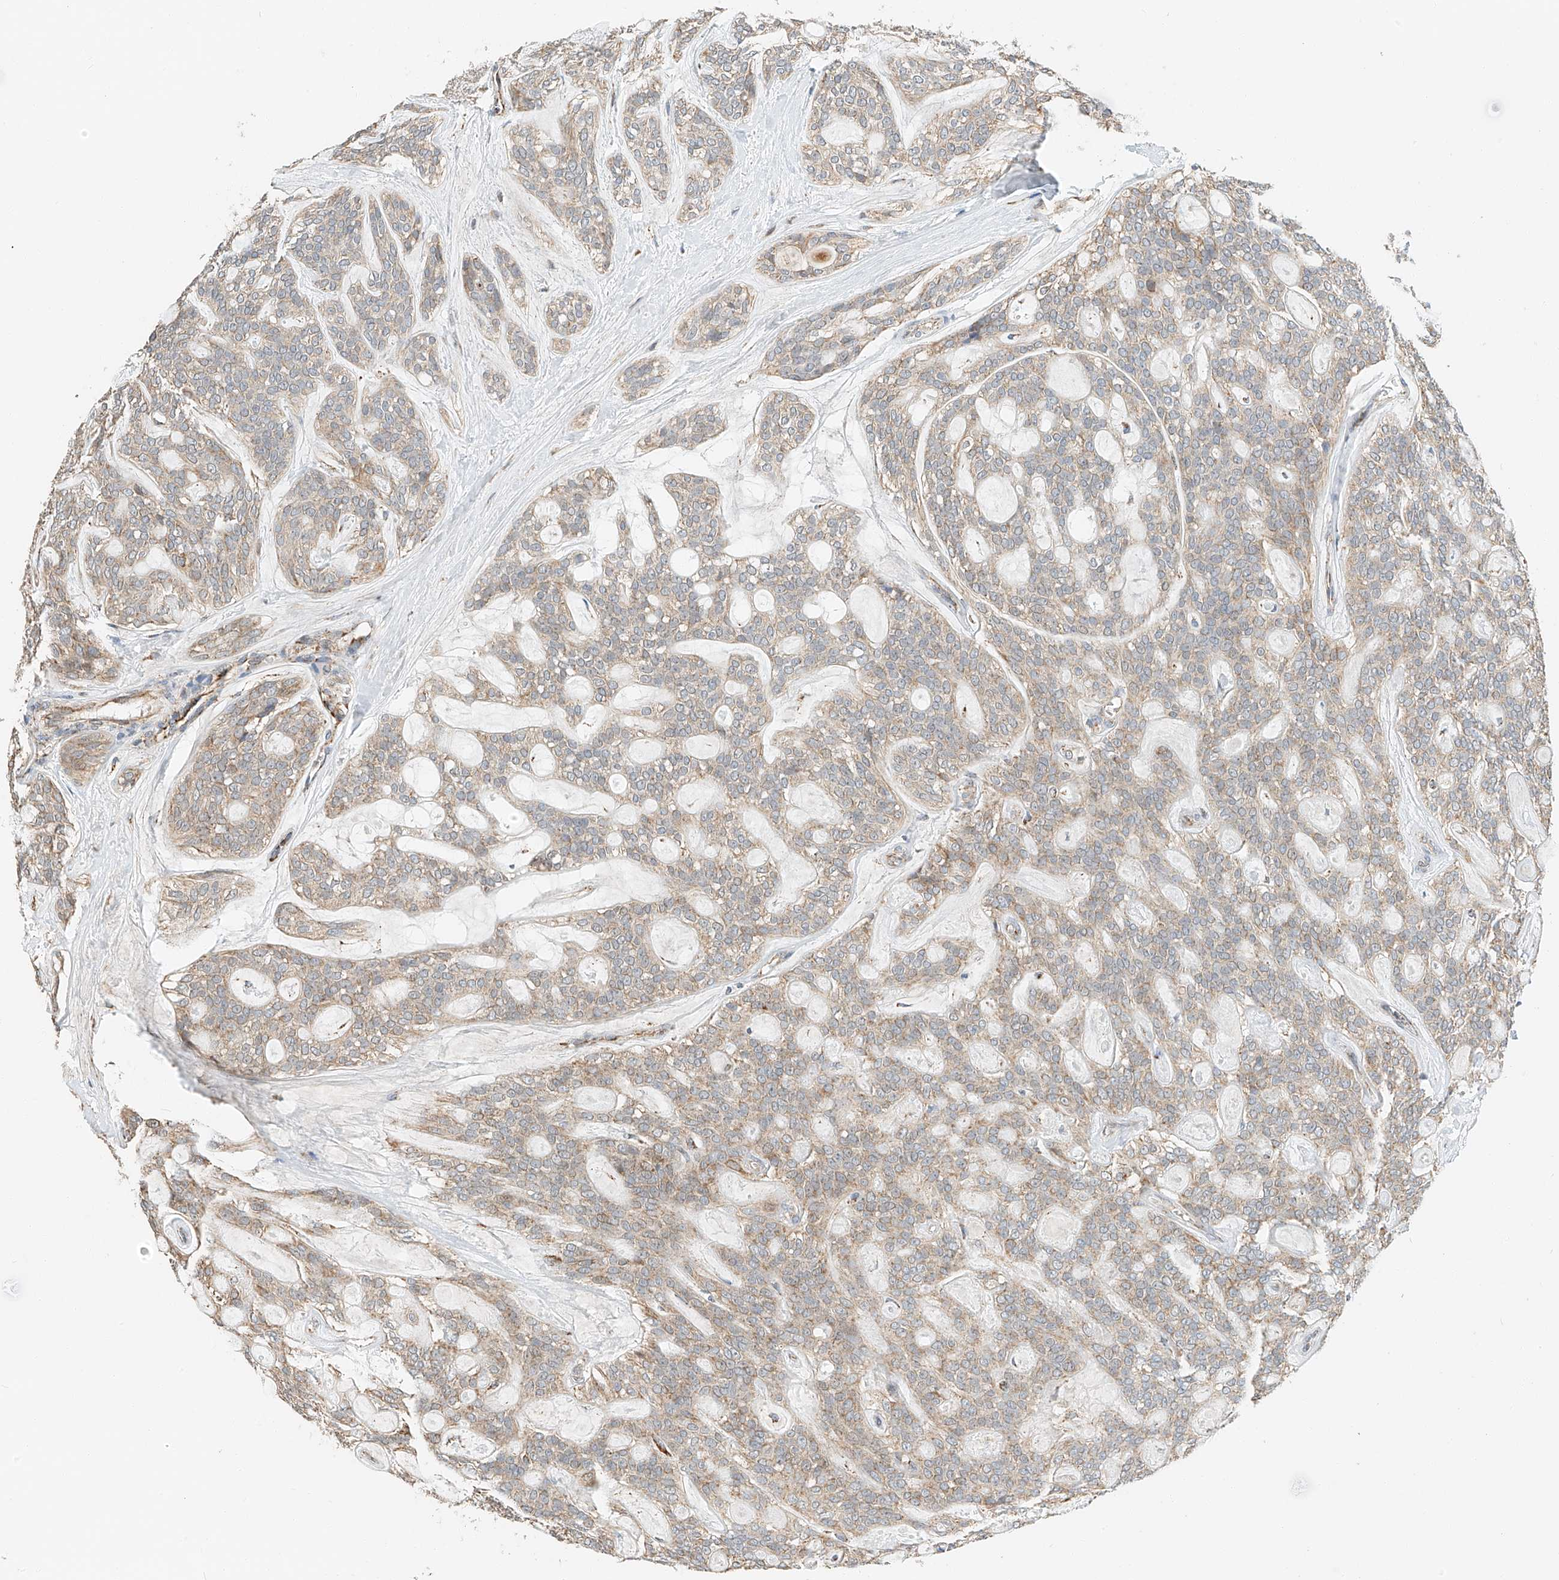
{"staining": {"intensity": "weak", "quantity": "25%-75%", "location": "cytoplasmic/membranous"}, "tissue": "head and neck cancer", "cell_type": "Tumor cells", "image_type": "cancer", "snomed": [{"axis": "morphology", "description": "Adenocarcinoma, NOS"}, {"axis": "topography", "description": "Head-Neck"}], "caption": "Immunohistochemistry staining of head and neck cancer, which shows low levels of weak cytoplasmic/membranous positivity in about 25%-75% of tumor cells indicating weak cytoplasmic/membranous protein positivity. The staining was performed using DAB (3,3'-diaminobenzidine) (brown) for protein detection and nuclei were counterstained in hematoxylin (blue).", "gene": "YIPF7", "patient": {"sex": "male", "age": 66}}